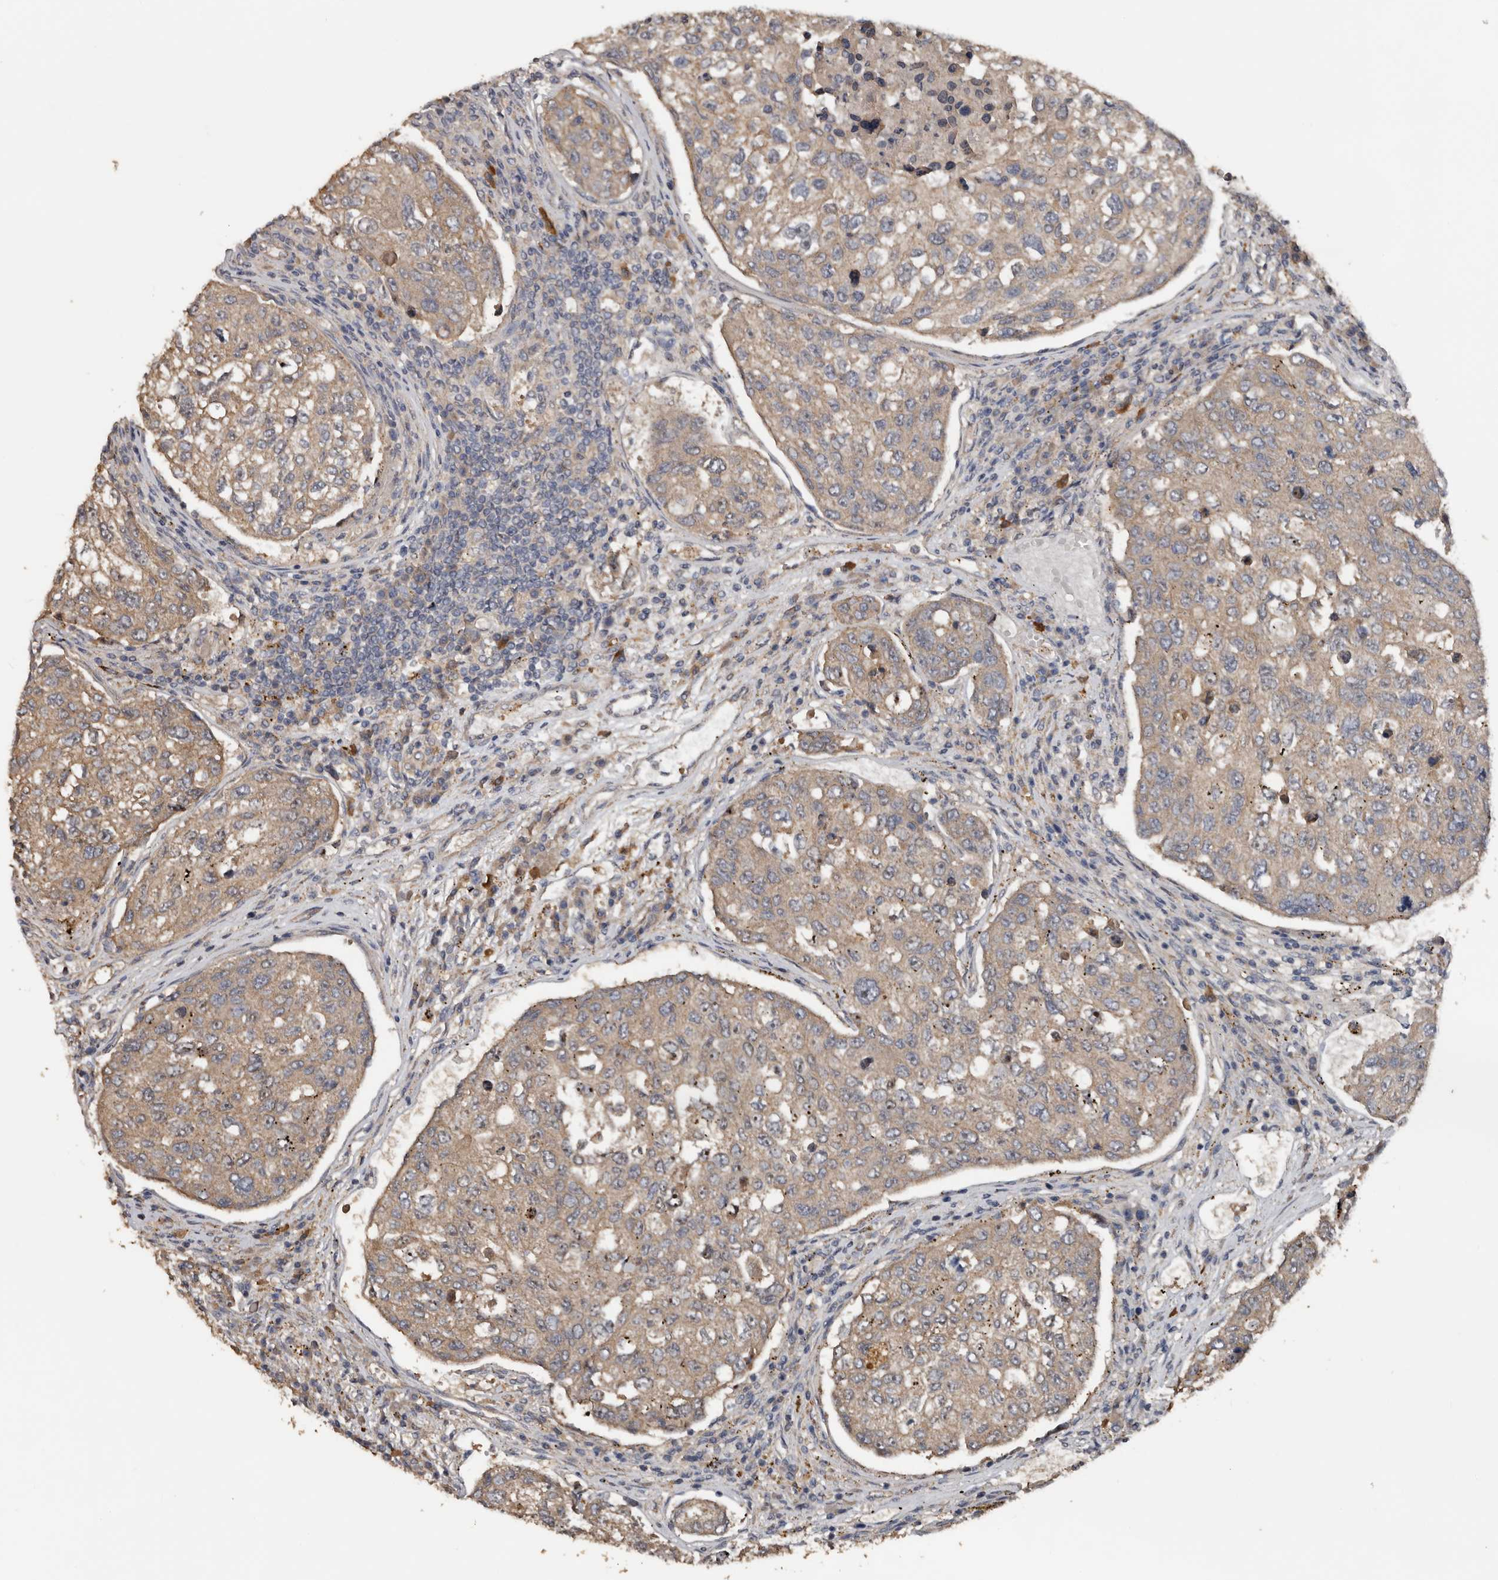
{"staining": {"intensity": "weak", "quantity": ">75%", "location": "cytoplasmic/membranous"}, "tissue": "urothelial cancer", "cell_type": "Tumor cells", "image_type": "cancer", "snomed": [{"axis": "morphology", "description": "Urothelial carcinoma, High grade"}, {"axis": "topography", "description": "Lymph node"}, {"axis": "topography", "description": "Urinary bladder"}], "caption": "The micrograph displays a brown stain indicating the presence of a protein in the cytoplasmic/membranous of tumor cells in urothelial carcinoma (high-grade). The protein of interest is shown in brown color, while the nuclei are stained blue.", "gene": "HYAL4", "patient": {"sex": "male", "age": 51}}